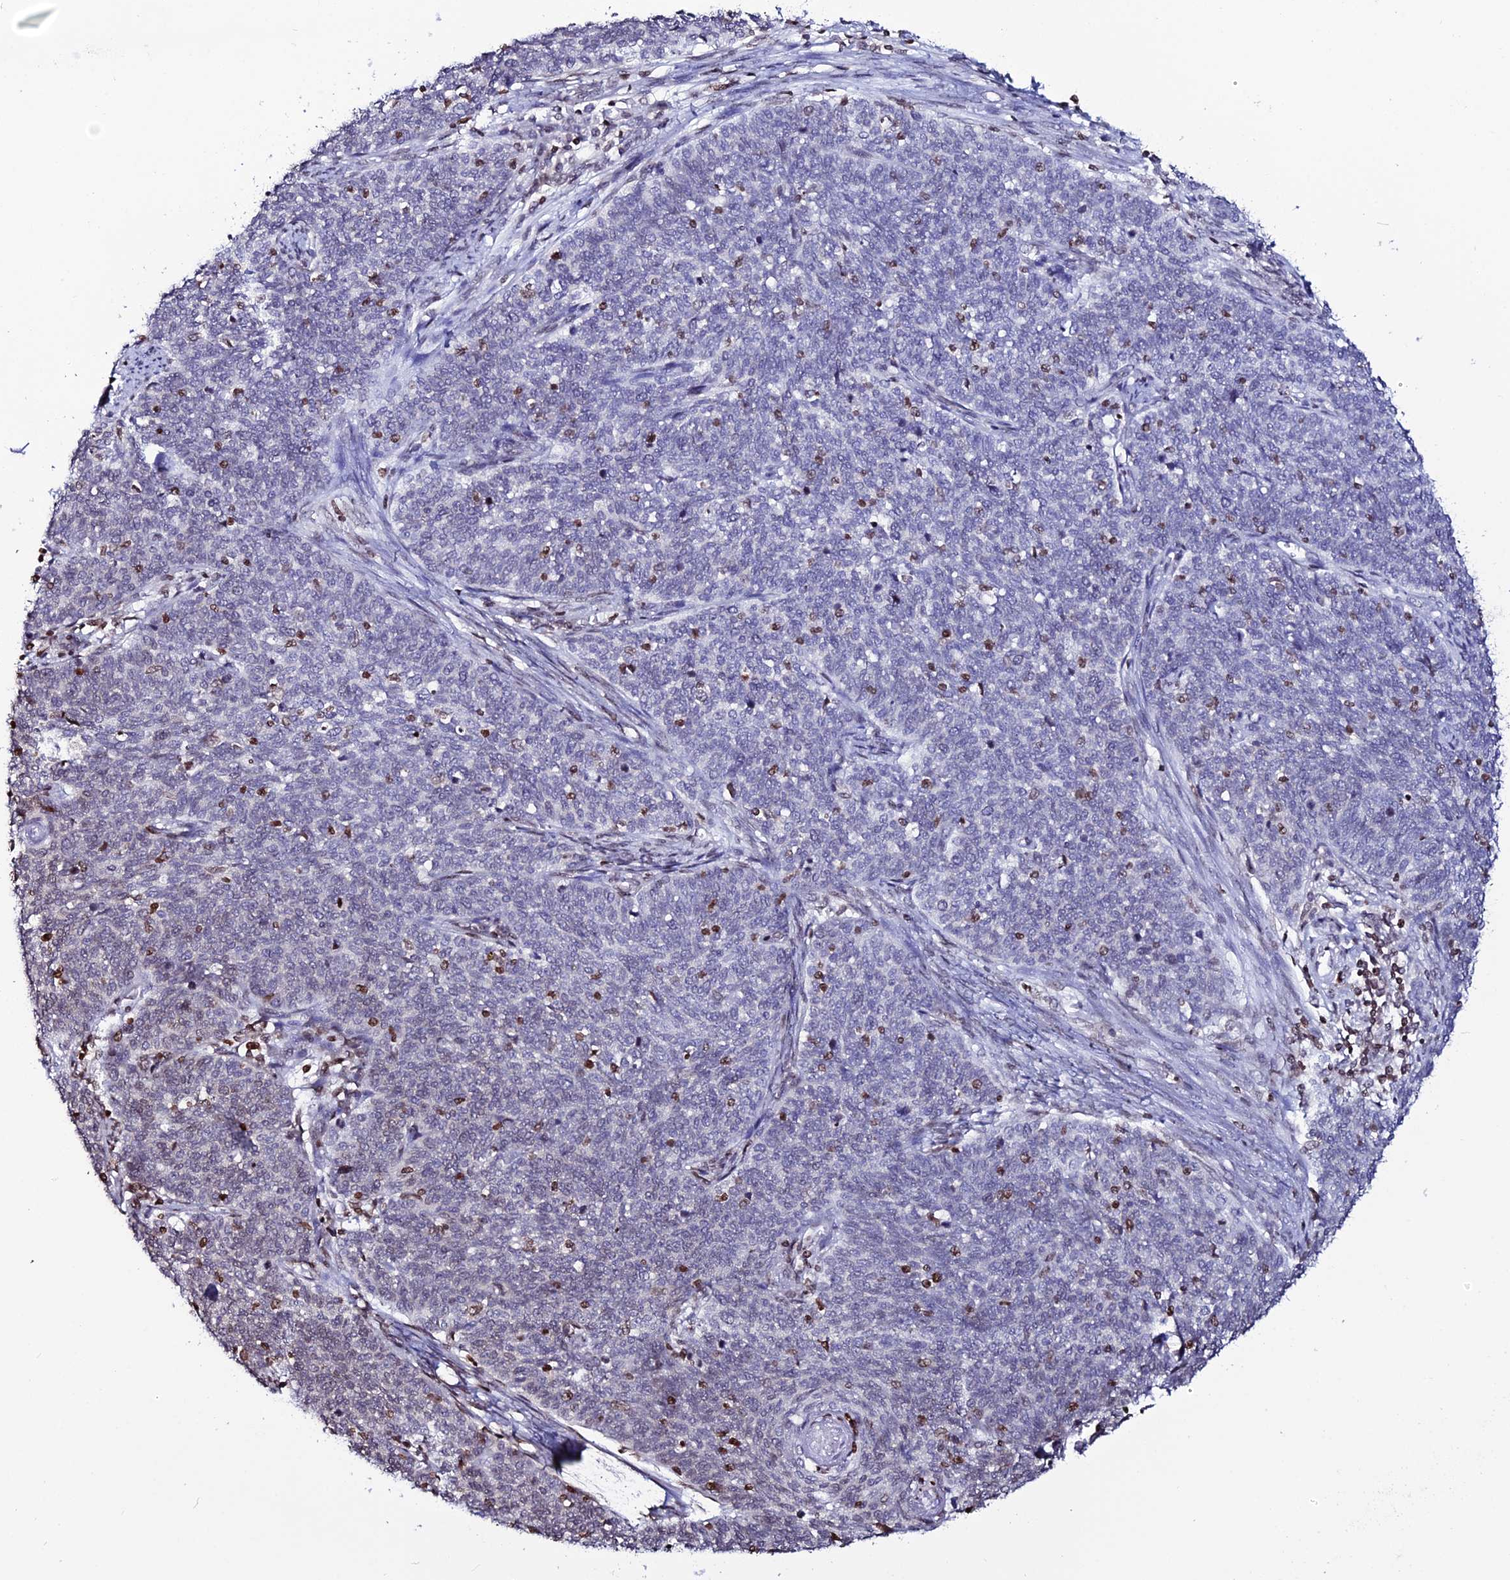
{"staining": {"intensity": "weak", "quantity": "<25%", "location": "nuclear"}, "tissue": "cervical cancer", "cell_type": "Tumor cells", "image_type": "cancer", "snomed": [{"axis": "morphology", "description": "Squamous cell carcinoma, NOS"}, {"axis": "topography", "description": "Cervix"}], "caption": "This histopathology image is of cervical squamous cell carcinoma stained with immunohistochemistry to label a protein in brown with the nuclei are counter-stained blue. There is no expression in tumor cells.", "gene": "MACROH2A2", "patient": {"sex": "female", "age": 39}}